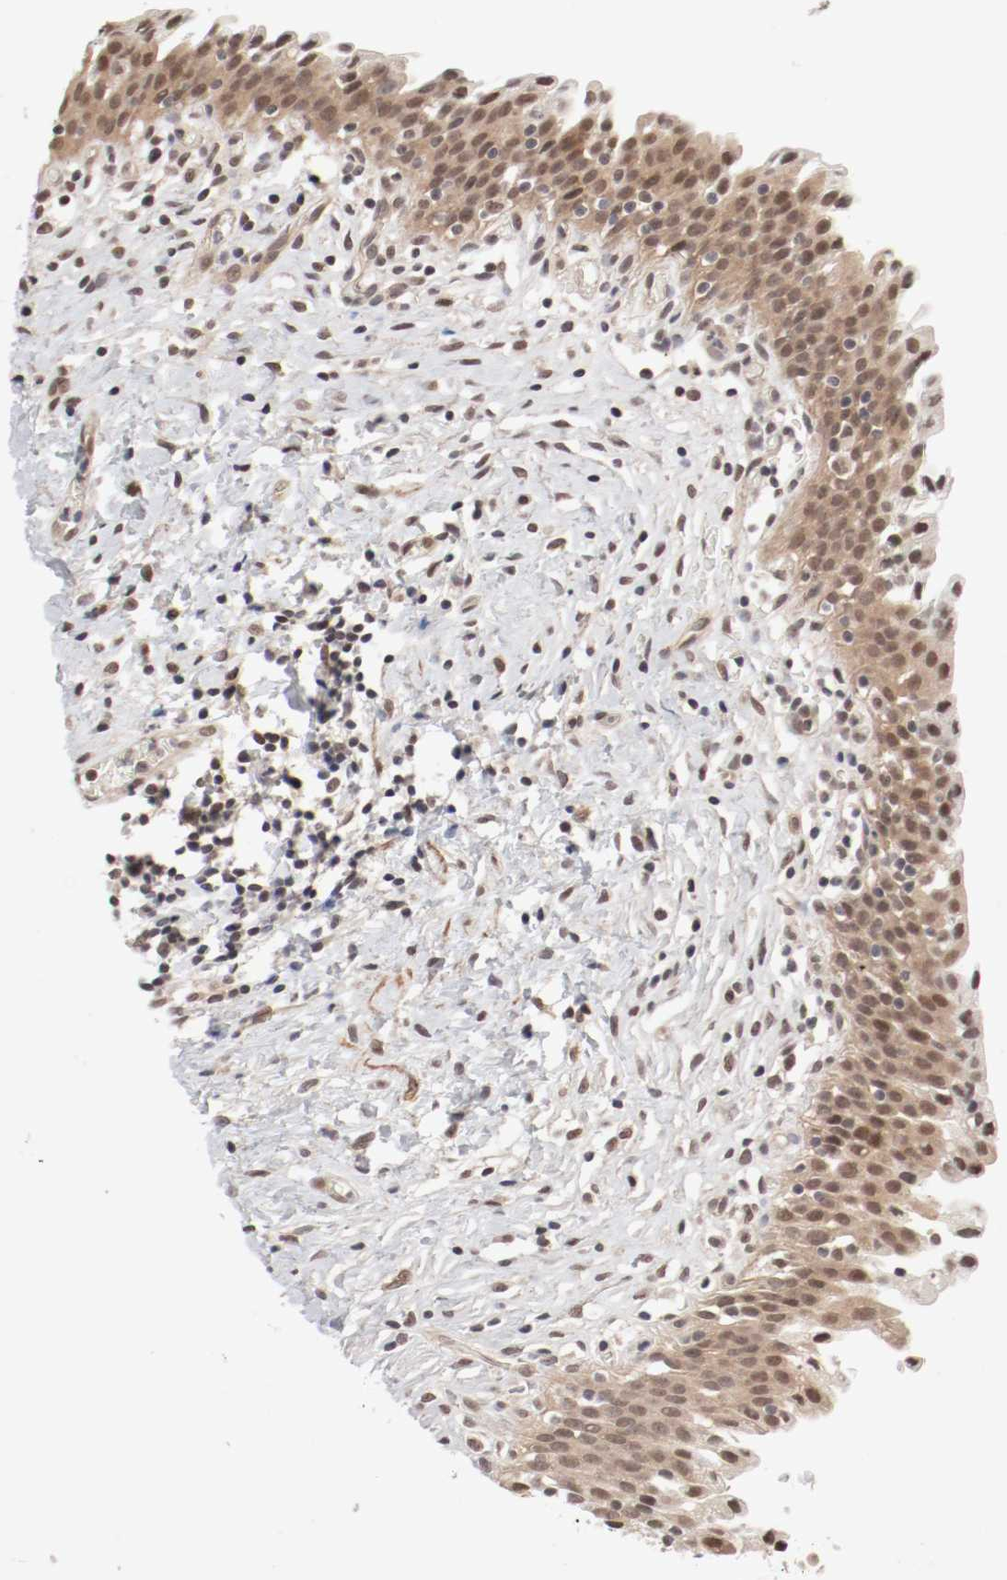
{"staining": {"intensity": "moderate", "quantity": ">75%", "location": "cytoplasmic/membranous,nuclear"}, "tissue": "urinary bladder", "cell_type": "Urothelial cells", "image_type": "normal", "snomed": [{"axis": "morphology", "description": "Normal tissue, NOS"}, {"axis": "topography", "description": "Urinary bladder"}], "caption": "DAB immunohistochemical staining of normal urinary bladder demonstrates moderate cytoplasmic/membranous,nuclear protein positivity in approximately >75% of urothelial cells.", "gene": "CSNK2B", "patient": {"sex": "male", "age": 51}}